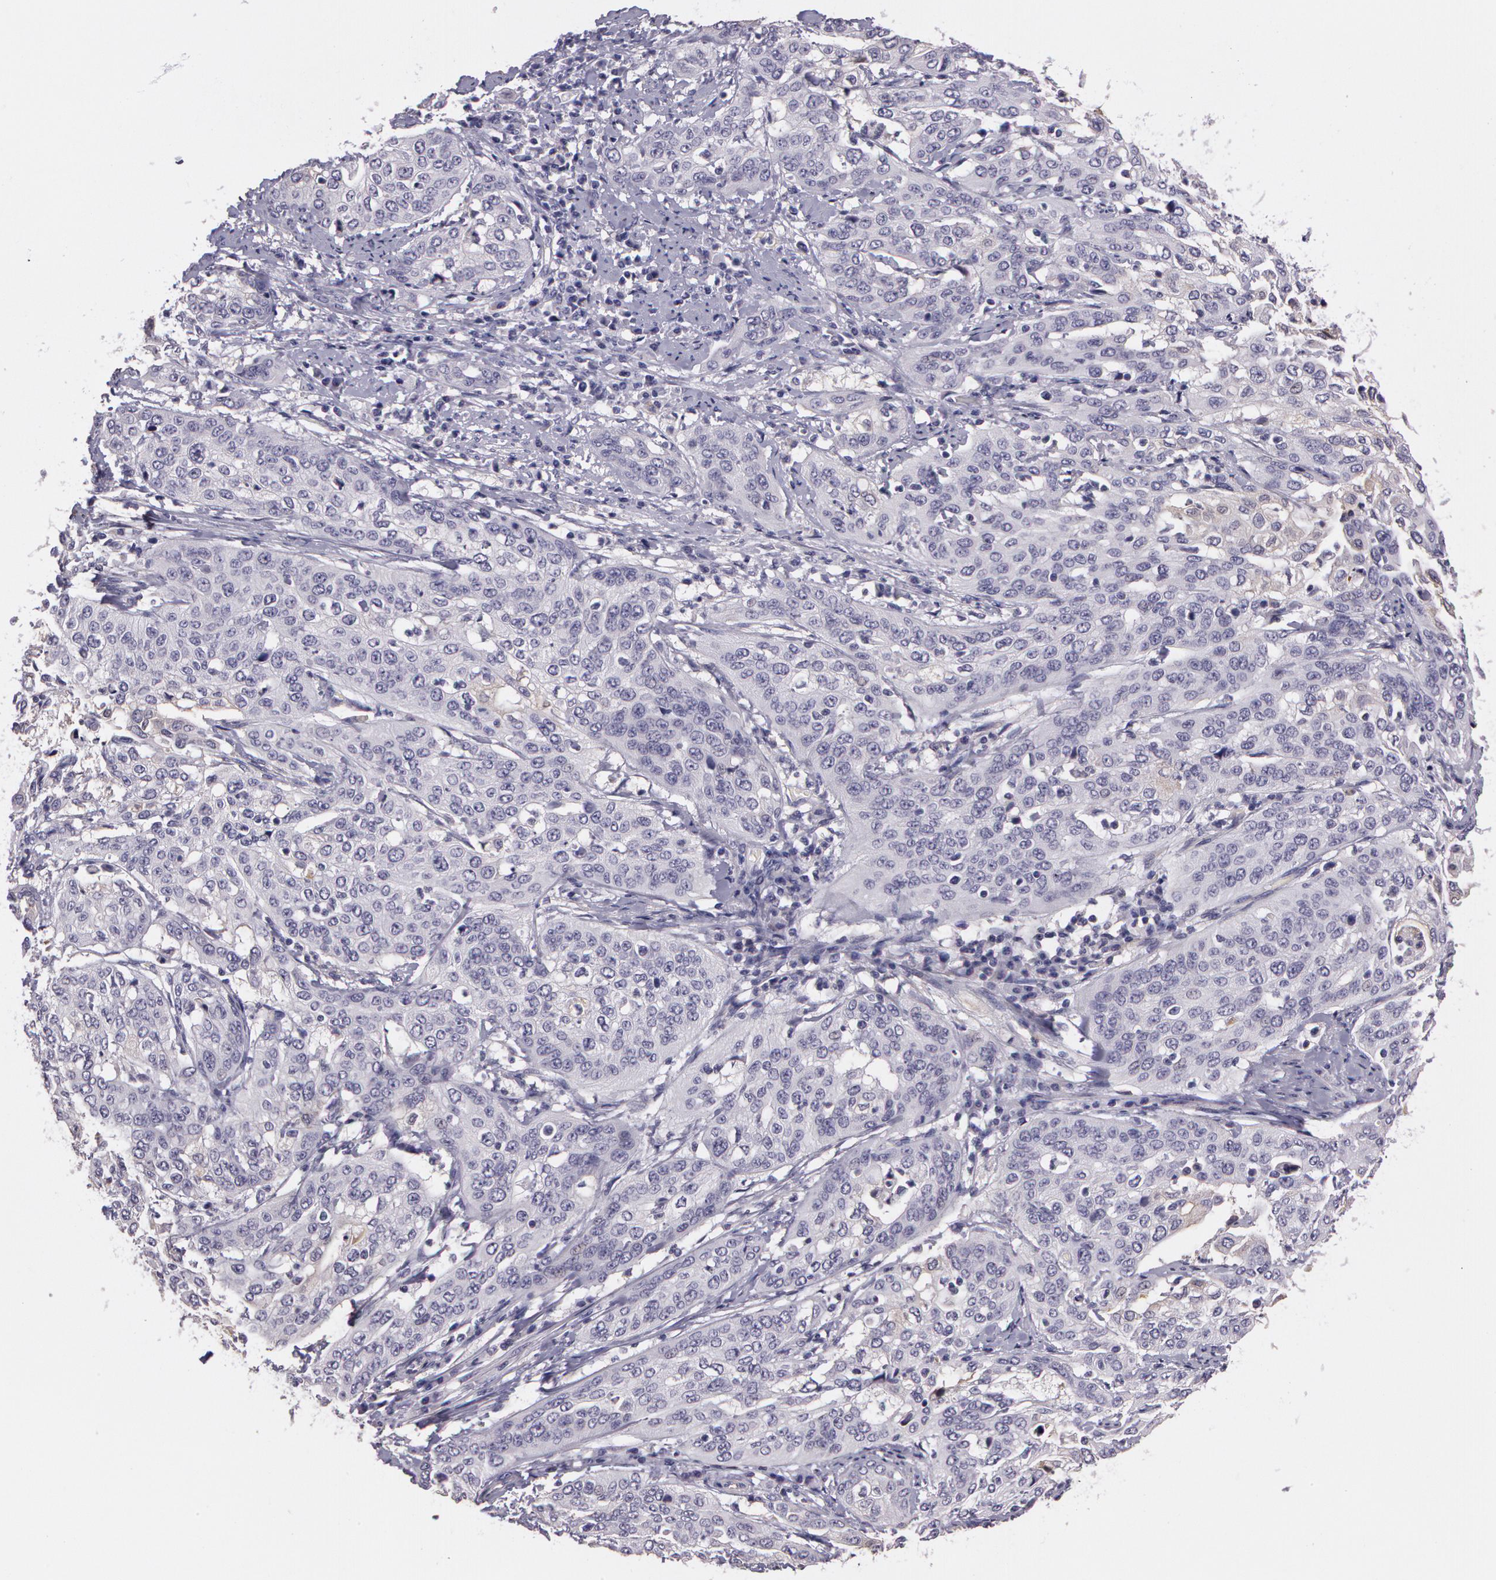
{"staining": {"intensity": "negative", "quantity": "none", "location": "none"}, "tissue": "cervical cancer", "cell_type": "Tumor cells", "image_type": "cancer", "snomed": [{"axis": "morphology", "description": "Squamous cell carcinoma, NOS"}, {"axis": "topography", "description": "Cervix"}], "caption": "DAB immunohistochemical staining of squamous cell carcinoma (cervical) reveals no significant expression in tumor cells.", "gene": "G2E3", "patient": {"sex": "female", "age": 41}}